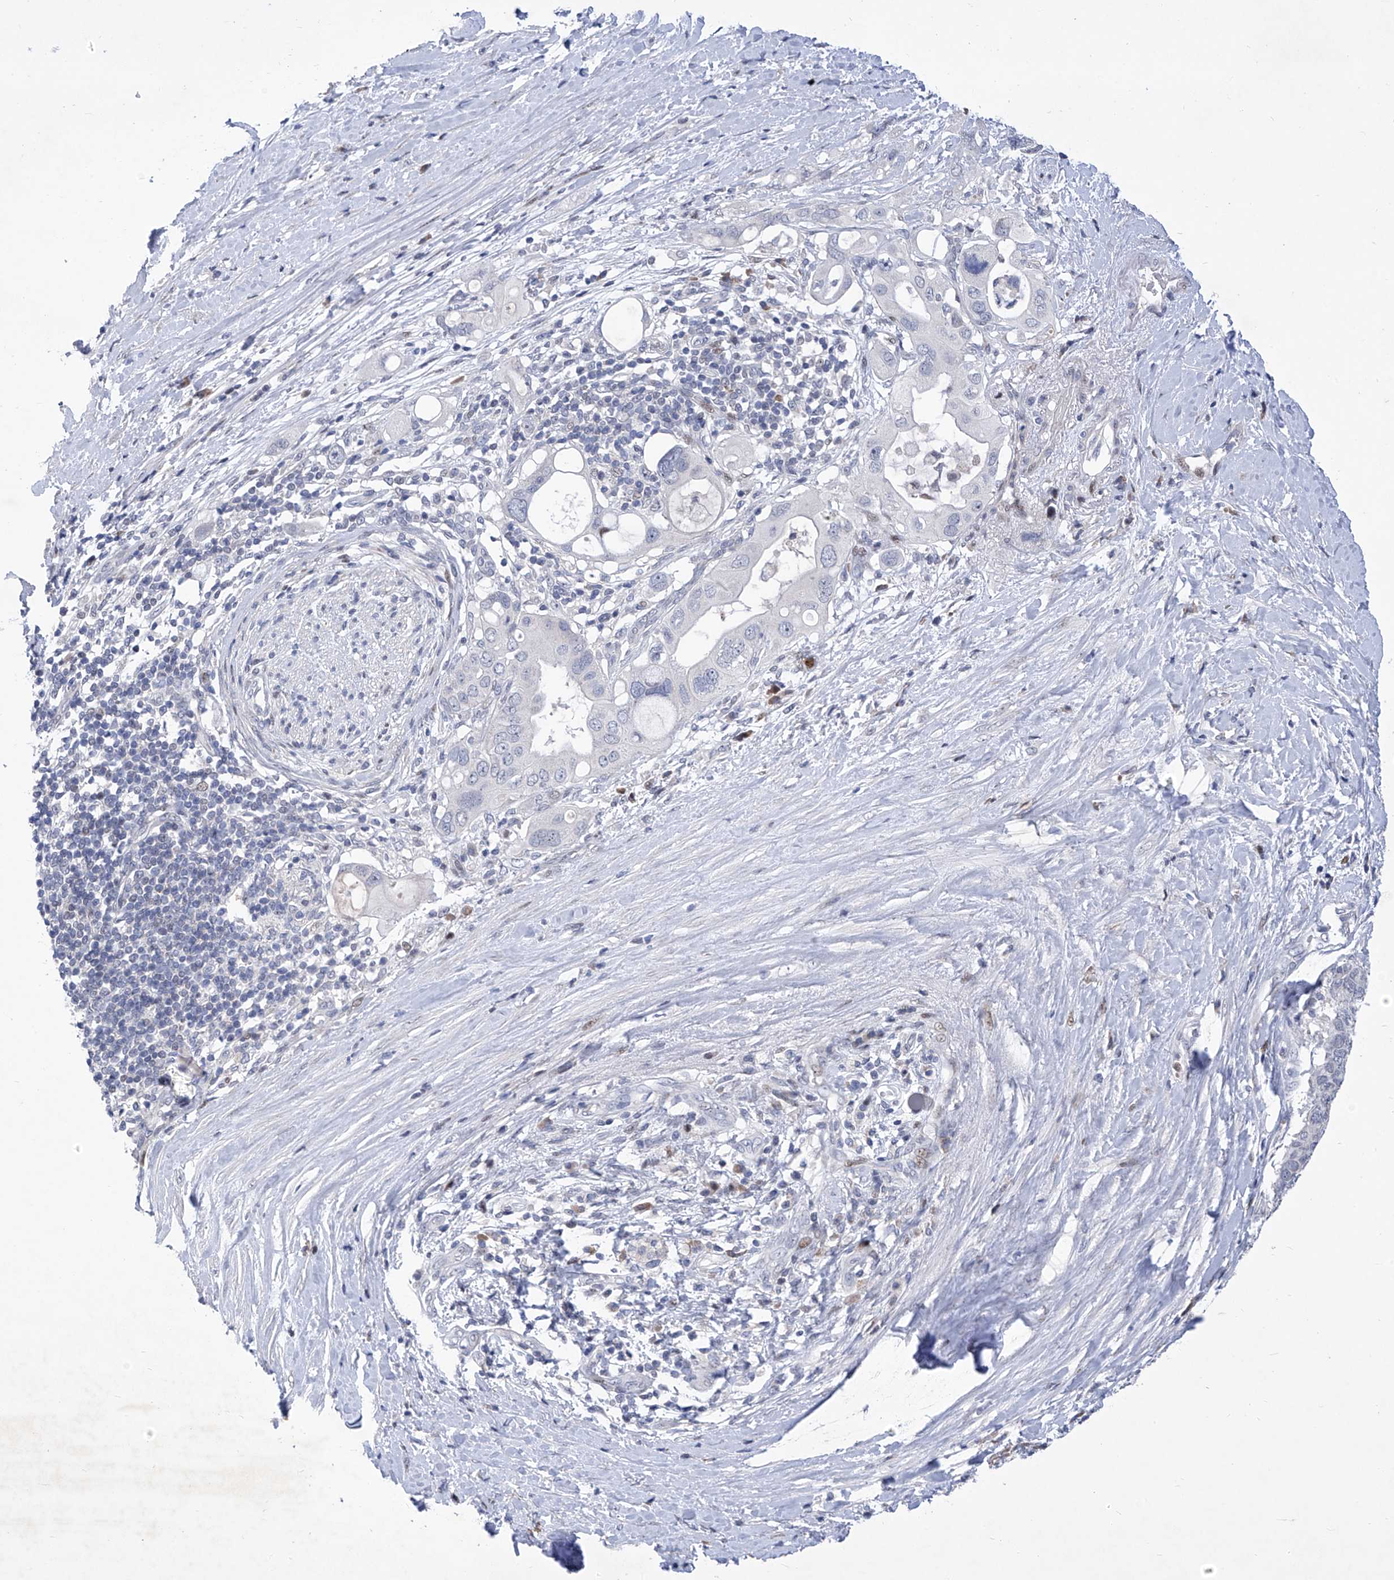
{"staining": {"intensity": "negative", "quantity": "none", "location": "none"}, "tissue": "pancreatic cancer", "cell_type": "Tumor cells", "image_type": "cancer", "snomed": [{"axis": "morphology", "description": "Adenocarcinoma, NOS"}, {"axis": "topography", "description": "Pancreas"}], "caption": "This image is of pancreatic cancer (adenocarcinoma) stained with IHC to label a protein in brown with the nuclei are counter-stained blue. There is no staining in tumor cells.", "gene": "NUFIP1", "patient": {"sex": "female", "age": 56}}